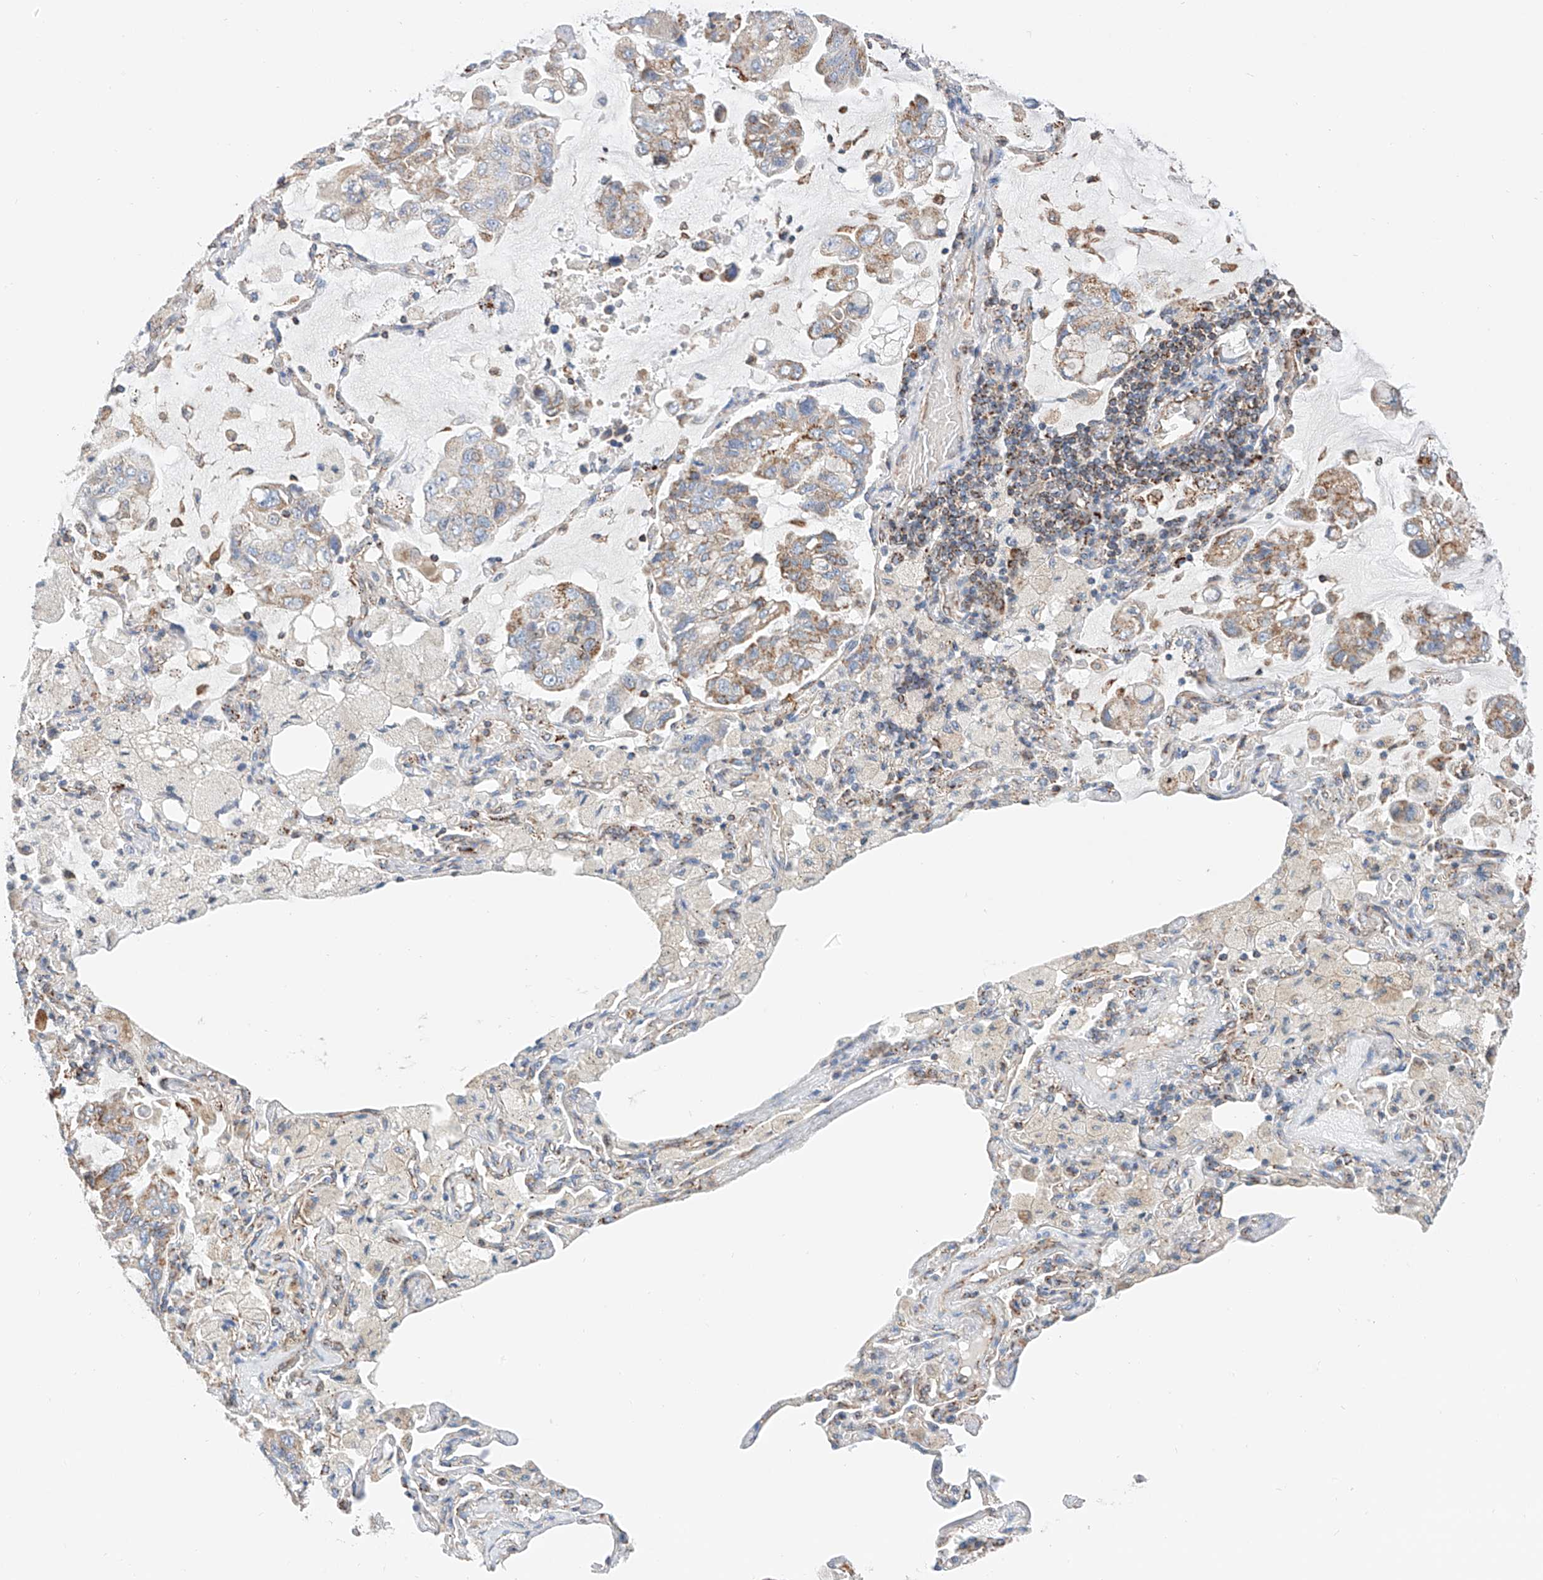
{"staining": {"intensity": "weak", "quantity": ">75%", "location": "cytoplasmic/membranous"}, "tissue": "lung cancer", "cell_type": "Tumor cells", "image_type": "cancer", "snomed": [{"axis": "morphology", "description": "Adenocarcinoma, NOS"}, {"axis": "topography", "description": "Lung"}], "caption": "Immunohistochemistry (IHC) micrograph of neoplastic tissue: adenocarcinoma (lung) stained using IHC demonstrates low levels of weak protein expression localized specifically in the cytoplasmic/membranous of tumor cells, appearing as a cytoplasmic/membranous brown color.", "gene": "NDUFV3", "patient": {"sex": "male", "age": 64}}